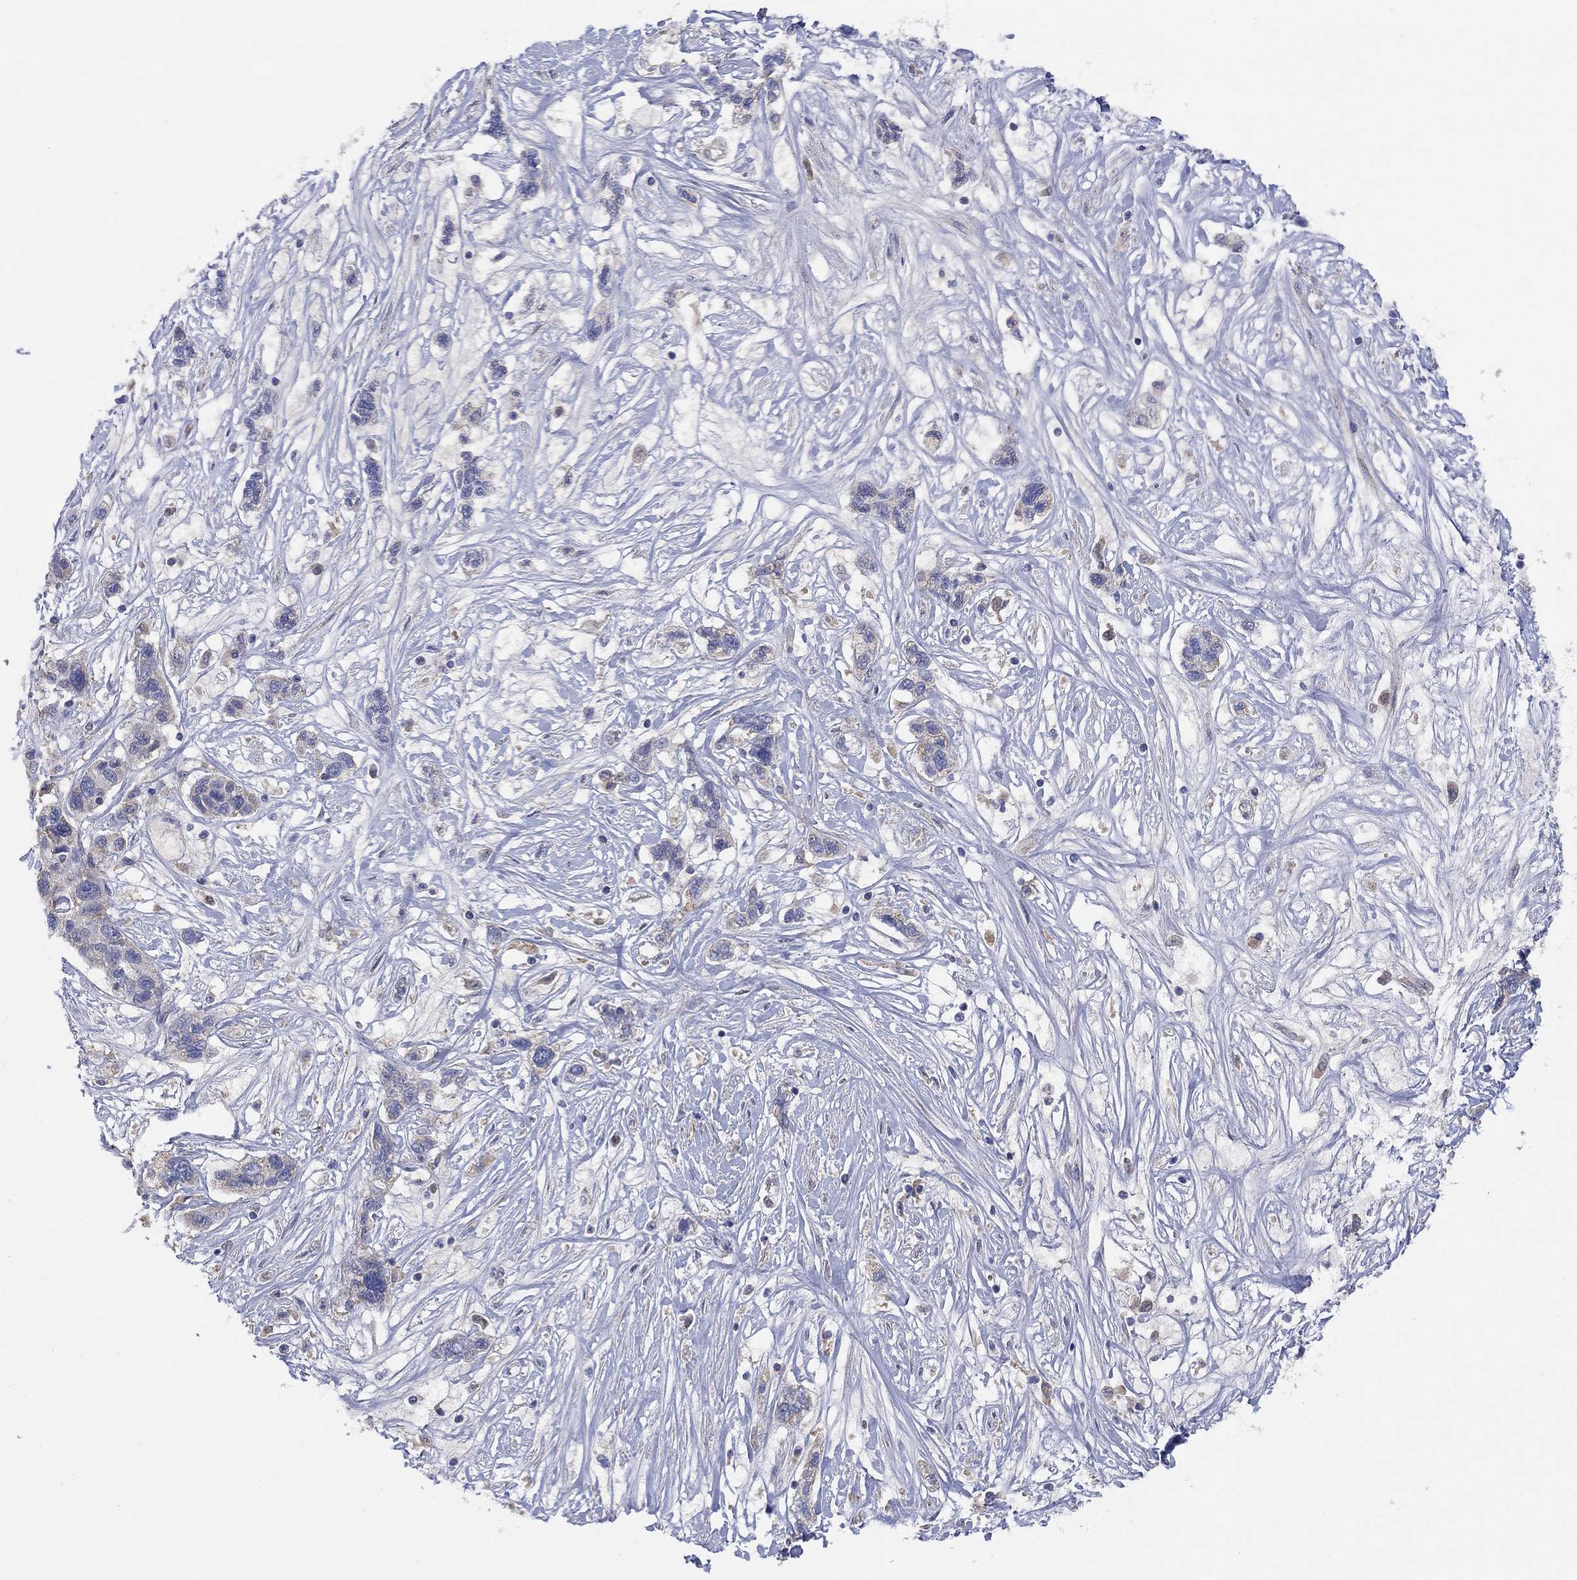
{"staining": {"intensity": "strong", "quantity": "25%-75%", "location": "cytoplasmic/membranous"}, "tissue": "liver cancer", "cell_type": "Tumor cells", "image_type": "cancer", "snomed": [{"axis": "morphology", "description": "Adenocarcinoma, NOS"}, {"axis": "morphology", "description": "Cholangiocarcinoma"}, {"axis": "topography", "description": "Liver"}], "caption": "Brown immunohistochemical staining in human liver adenocarcinoma displays strong cytoplasmic/membranous staining in approximately 25%-75% of tumor cells.", "gene": "CLVS1", "patient": {"sex": "male", "age": 64}}